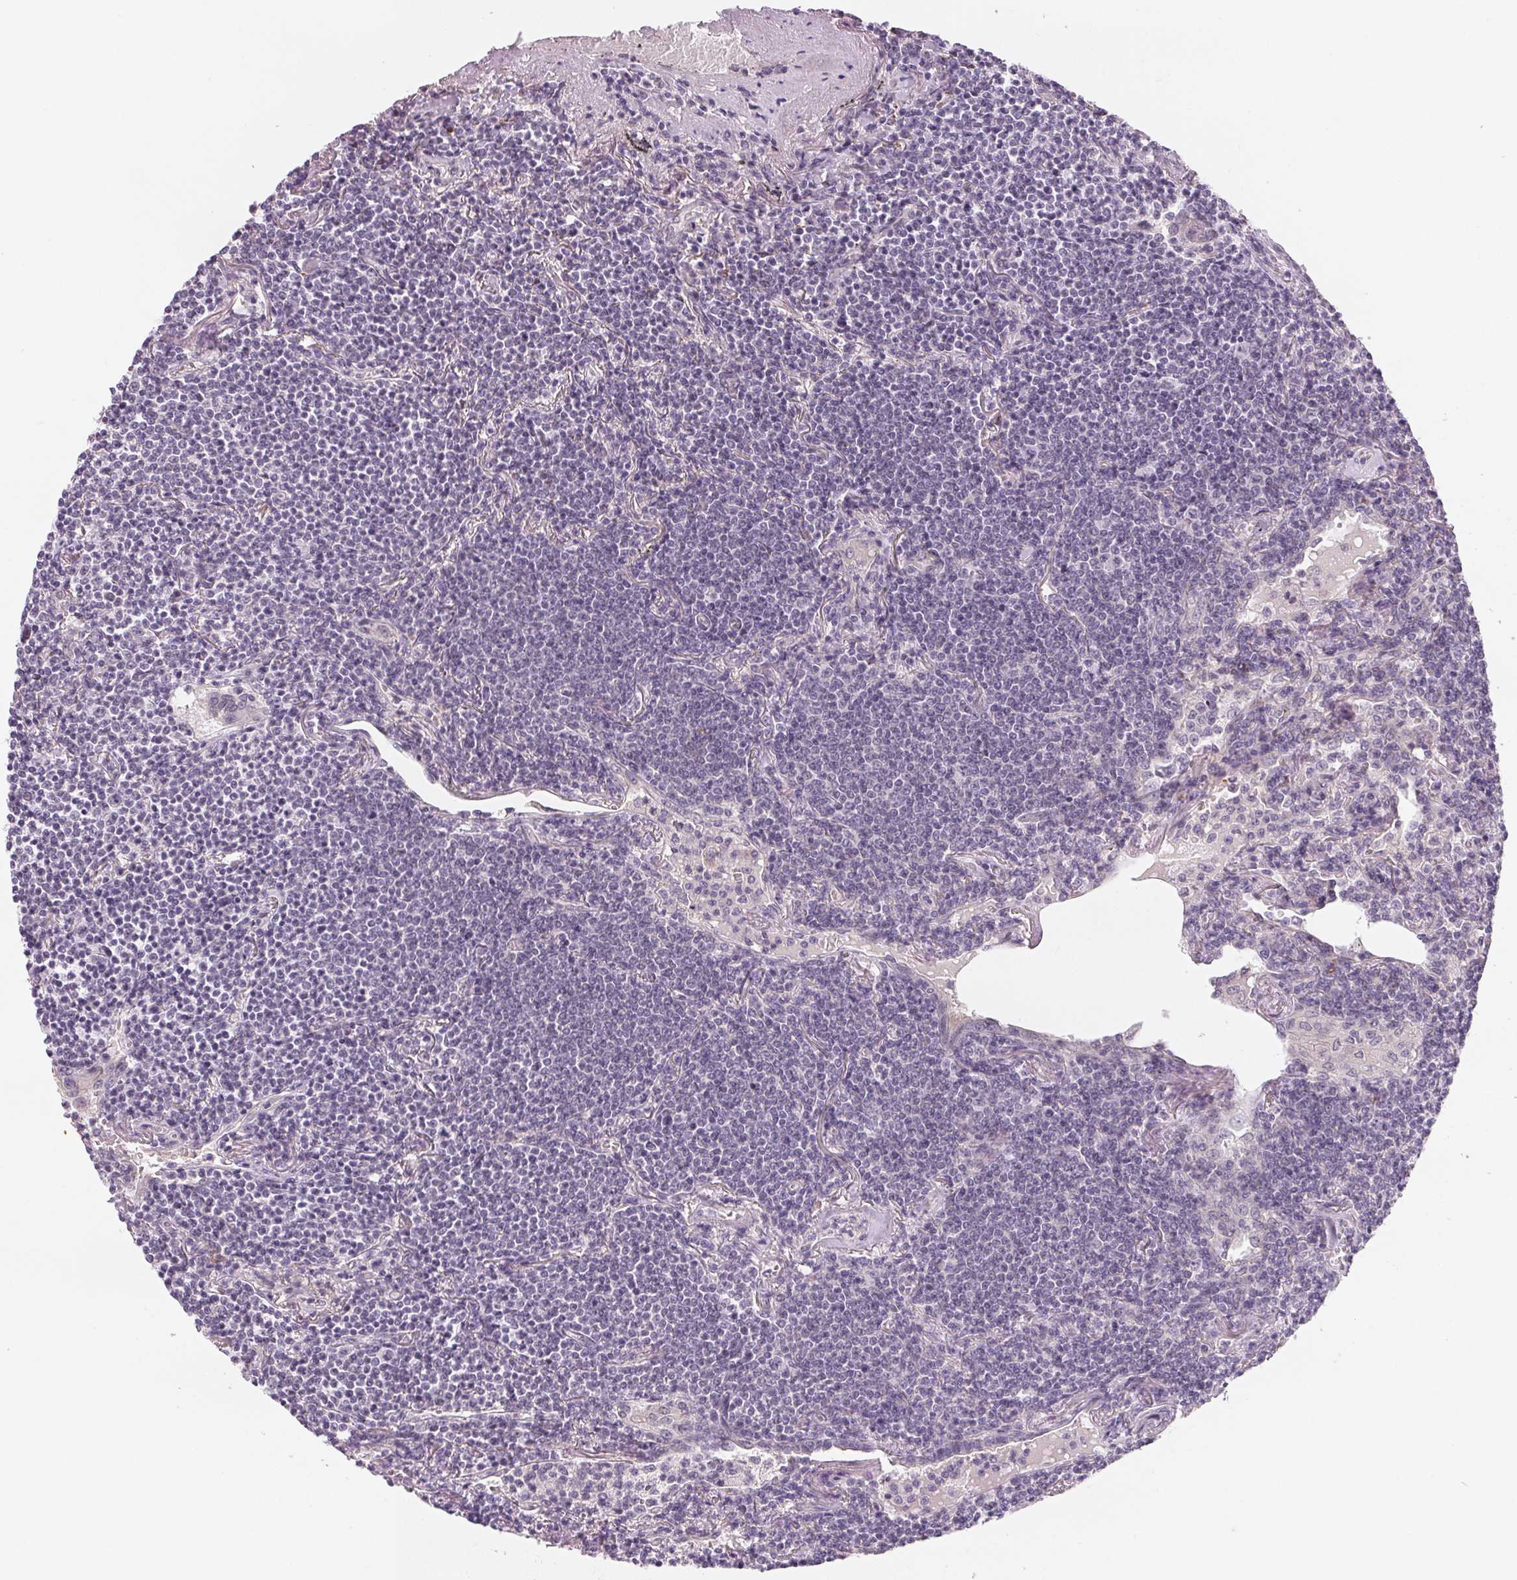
{"staining": {"intensity": "negative", "quantity": "none", "location": "none"}, "tissue": "lymphoma", "cell_type": "Tumor cells", "image_type": "cancer", "snomed": [{"axis": "morphology", "description": "Malignant lymphoma, non-Hodgkin's type, Low grade"}, {"axis": "topography", "description": "Lung"}], "caption": "Tumor cells are negative for brown protein staining in low-grade malignant lymphoma, non-Hodgkin's type. The staining is performed using DAB brown chromogen with nuclei counter-stained in using hematoxylin.", "gene": "CFC1", "patient": {"sex": "female", "age": 71}}